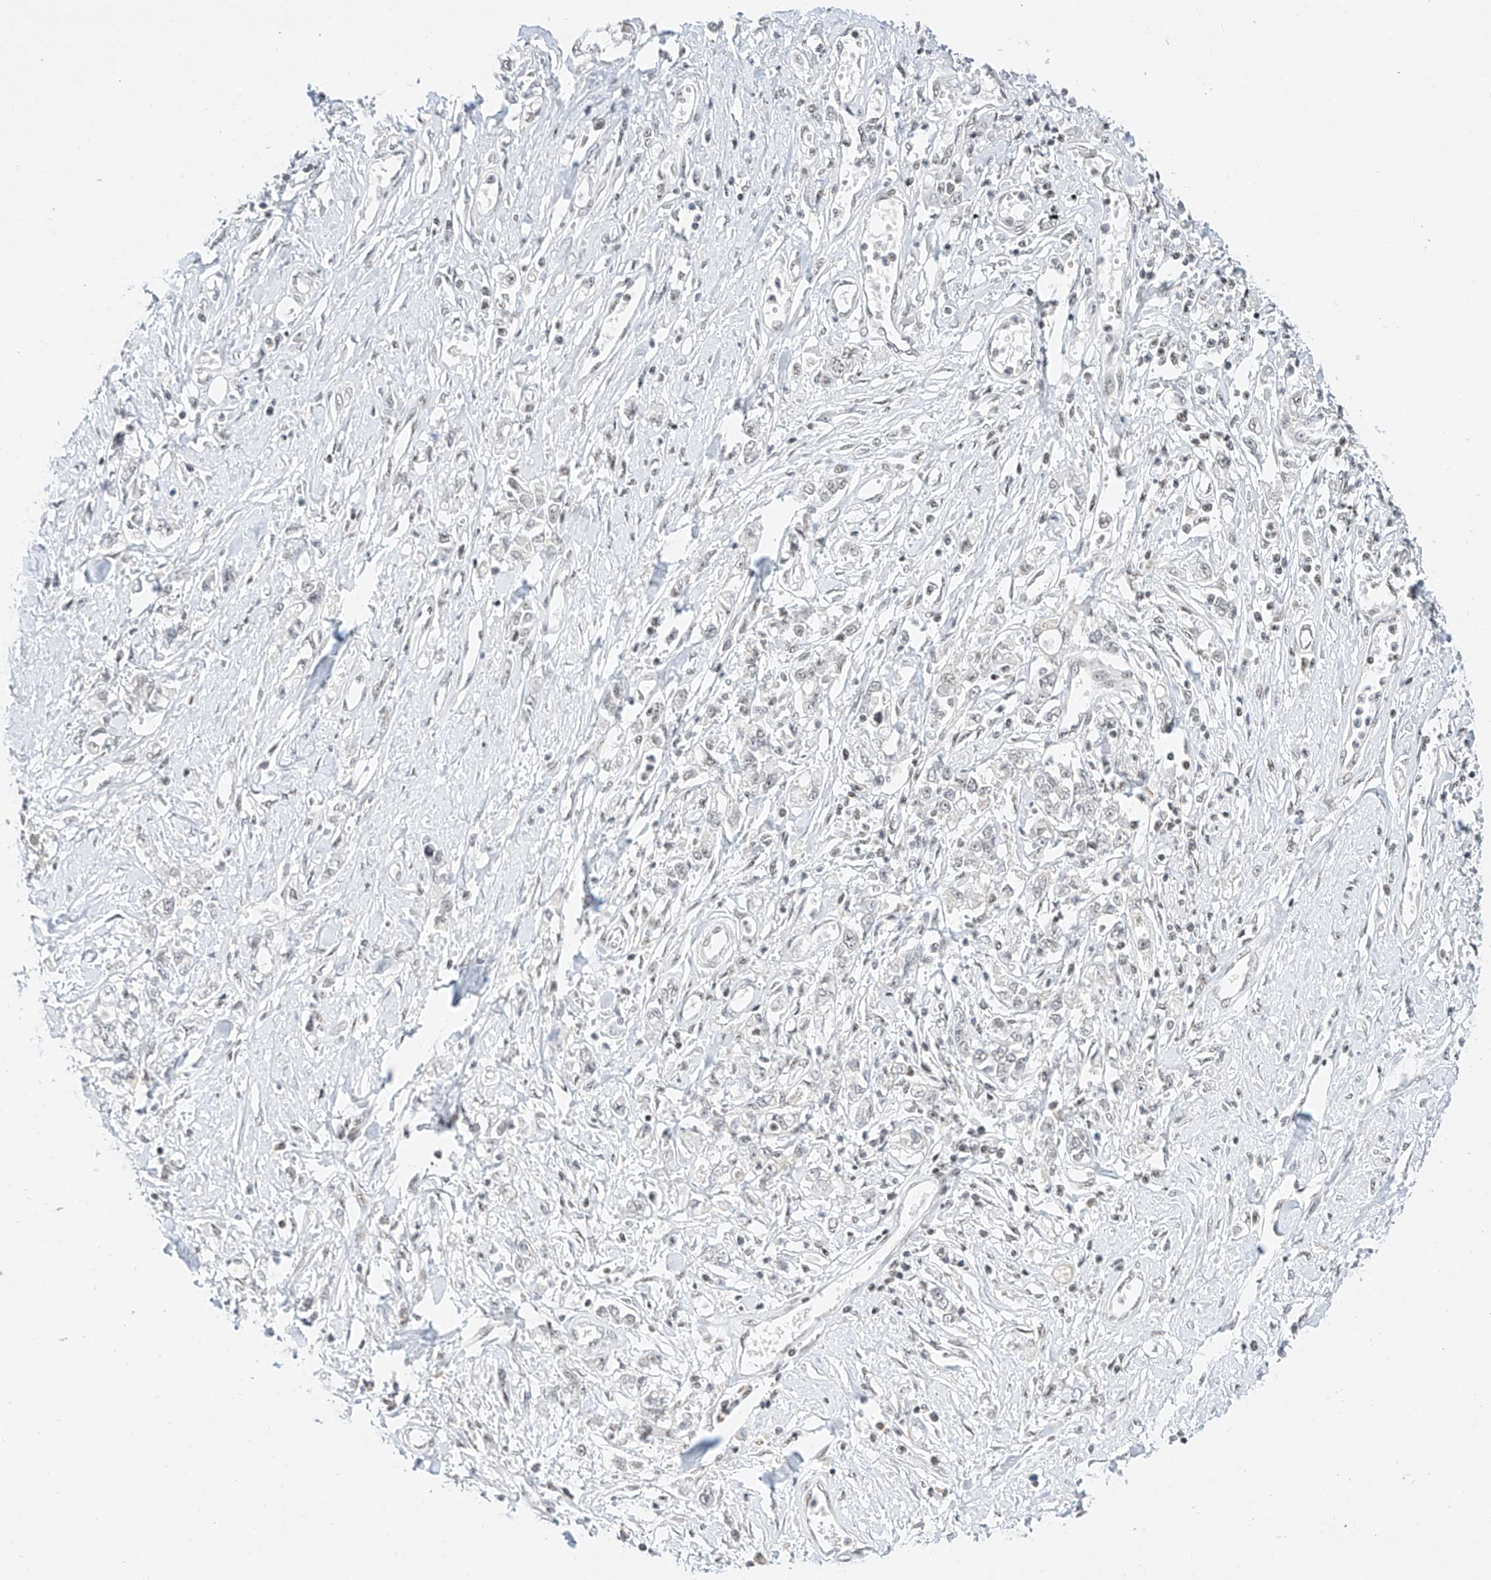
{"staining": {"intensity": "negative", "quantity": "none", "location": "none"}, "tissue": "stomach cancer", "cell_type": "Tumor cells", "image_type": "cancer", "snomed": [{"axis": "morphology", "description": "Adenocarcinoma, NOS"}, {"axis": "topography", "description": "Stomach"}], "caption": "High power microscopy micrograph of an immunohistochemistry photomicrograph of stomach adenocarcinoma, revealing no significant positivity in tumor cells.", "gene": "NRF1", "patient": {"sex": "female", "age": 76}}